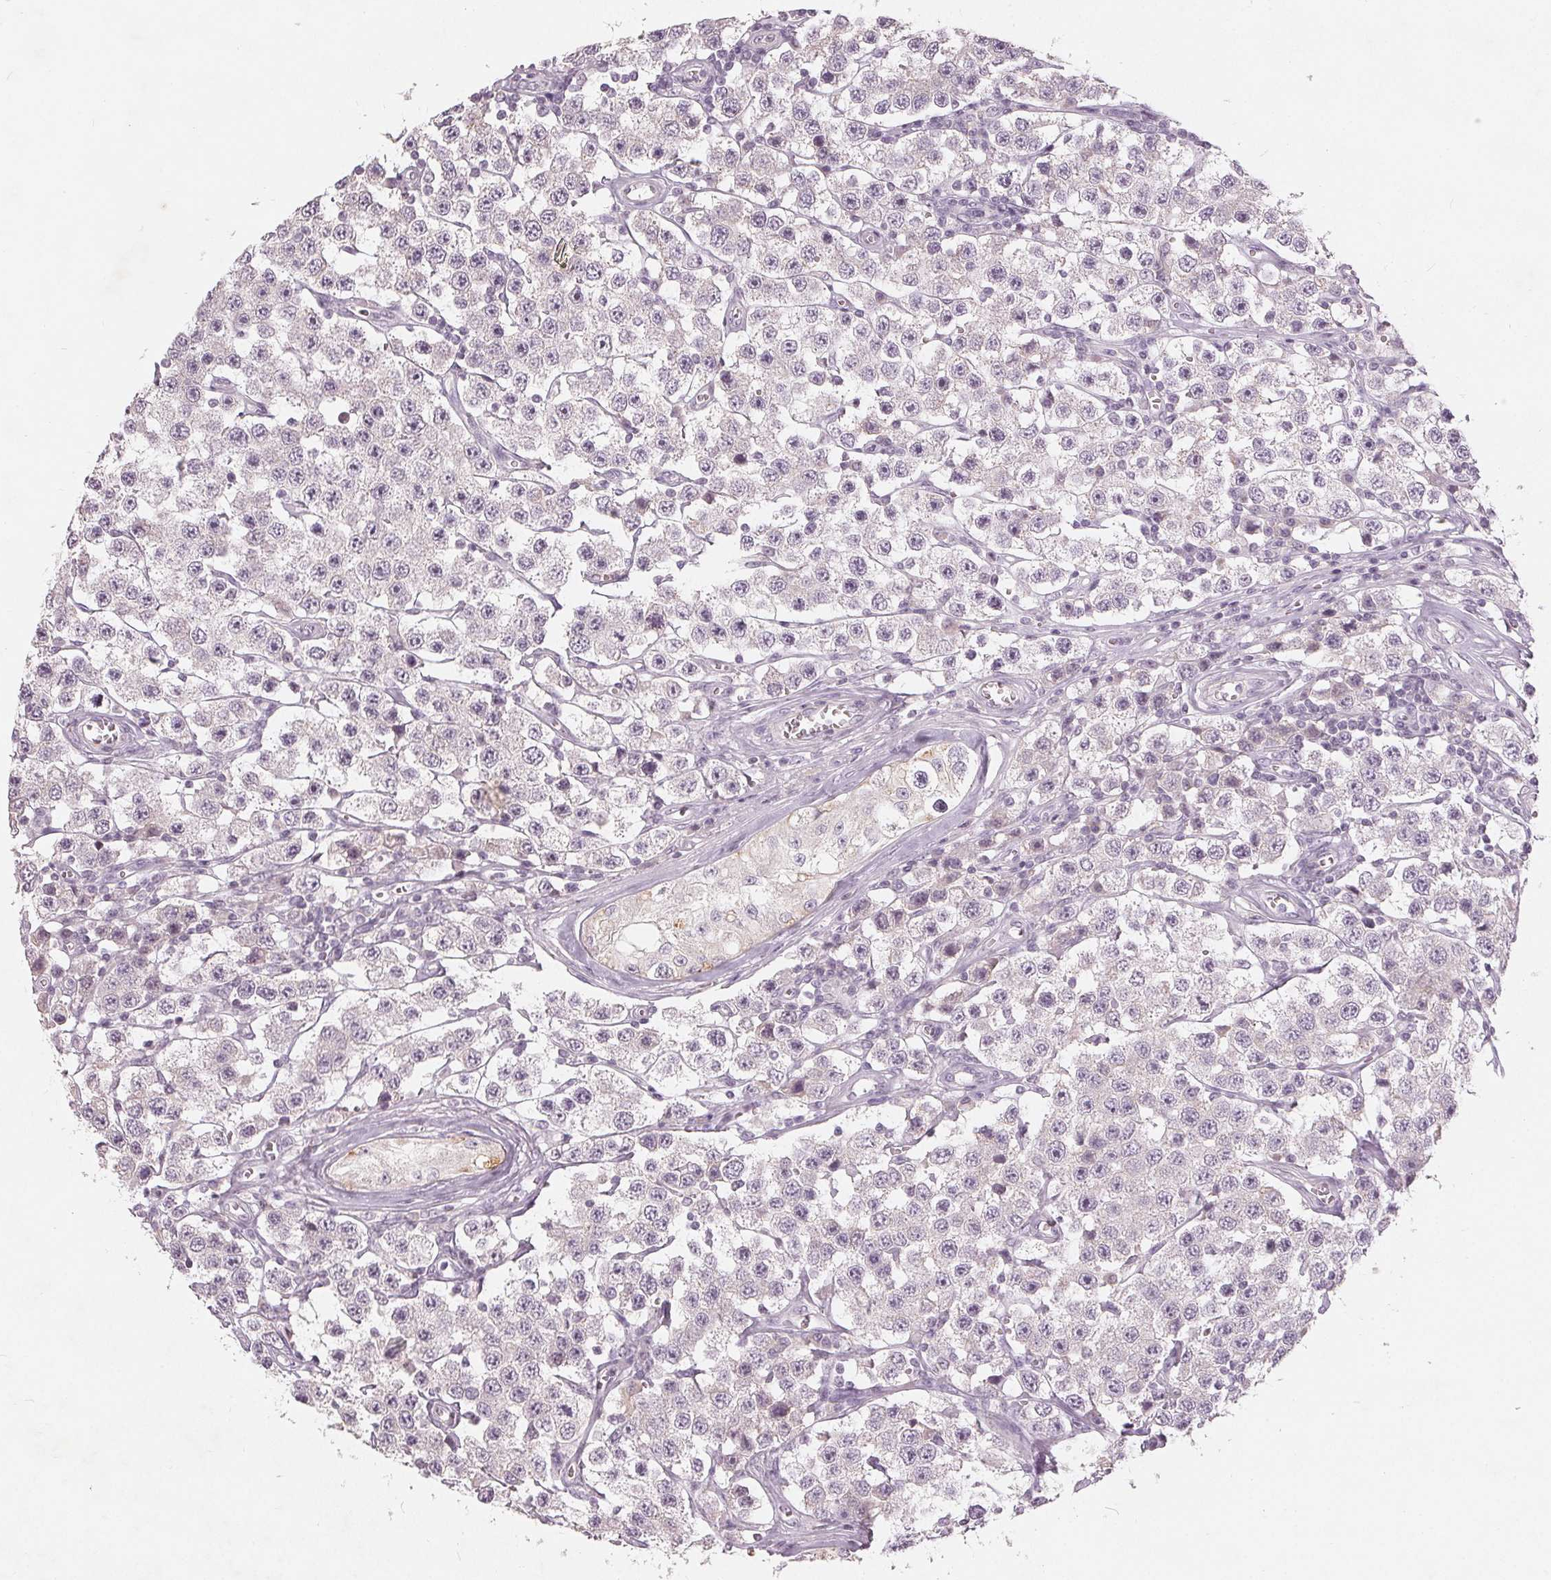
{"staining": {"intensity": "negative", "quantity": "none", "location": "none"}, "tissue": "testis cancer", "cell_type": "Tumor cells", "image_type": "cancer", "snomed": [{"axis": "morphology", "description": "Seminoma, NOS"}, {"axis": "topography", "description": "Testis"}], "caption": "A histopathology image of human testis seminoma is negative for staining in tumor cells. Nuclei are stained in blue.", "gene": "TRIM60", "patient": {"sex": "male", "age": 34}}